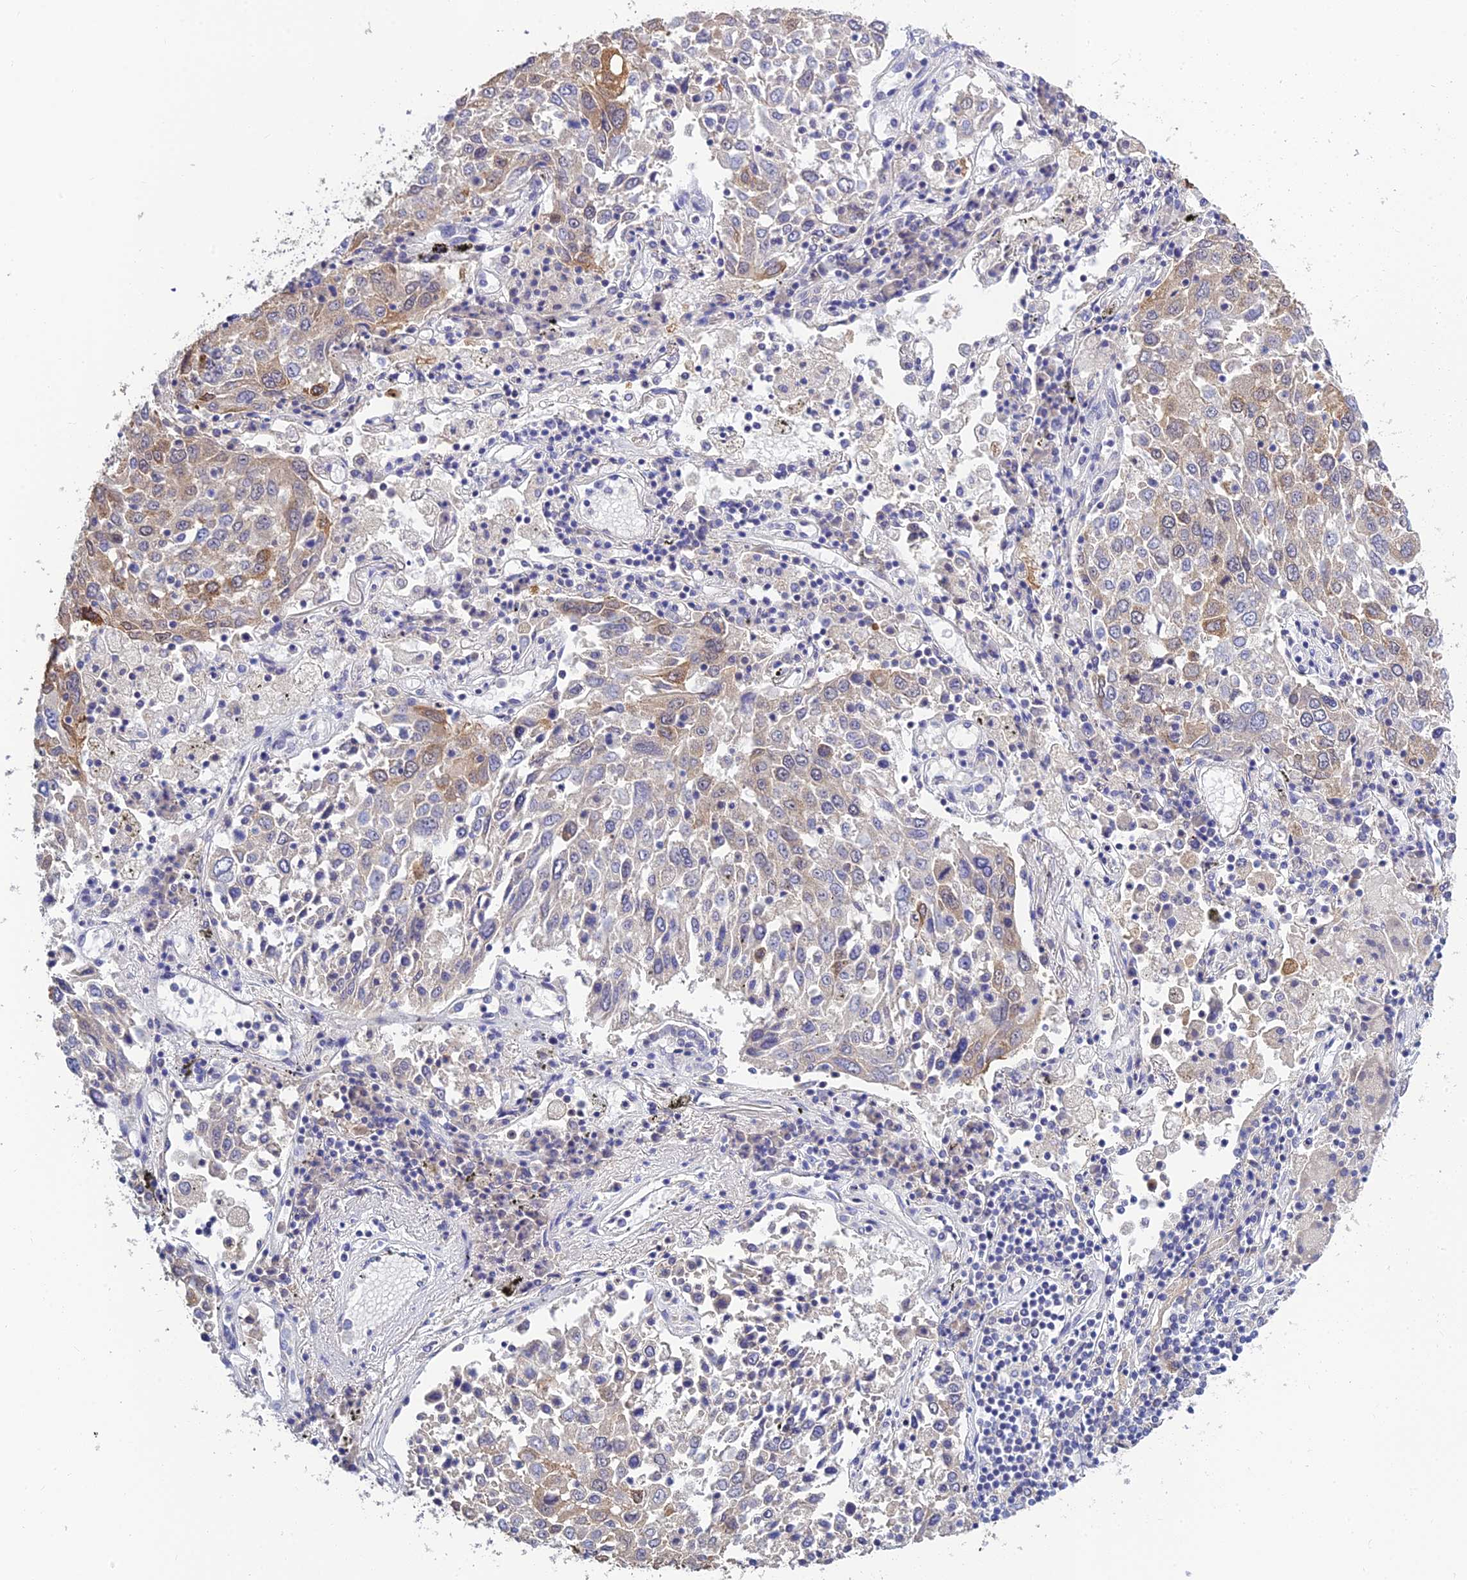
{"staining": {"intensity": "moderate", "quantity": "<25%", "location": "cytoplasmic/membranous"}, "tissue": "lung cancer", "cell_type": "Tumor cells", "image_type": "cancer", "snomed": [{"axis": "morphology", "description": "Squamous cell carcinoma, NOS"}, {"axis": "topography", "description": "Lung"}], "caption": "Moderate cytoplasmic/membranous protein expression is present in about <25% of tumor cells in lung cancer (squamous cell carcinoma). The protein of interest is stained brown, and the nuclei are stained in blue (DAB IHC with brightfield microscopy, high magnification).", "gene": "HOXB1", "patient": {"sex": "male", "age": 65}}